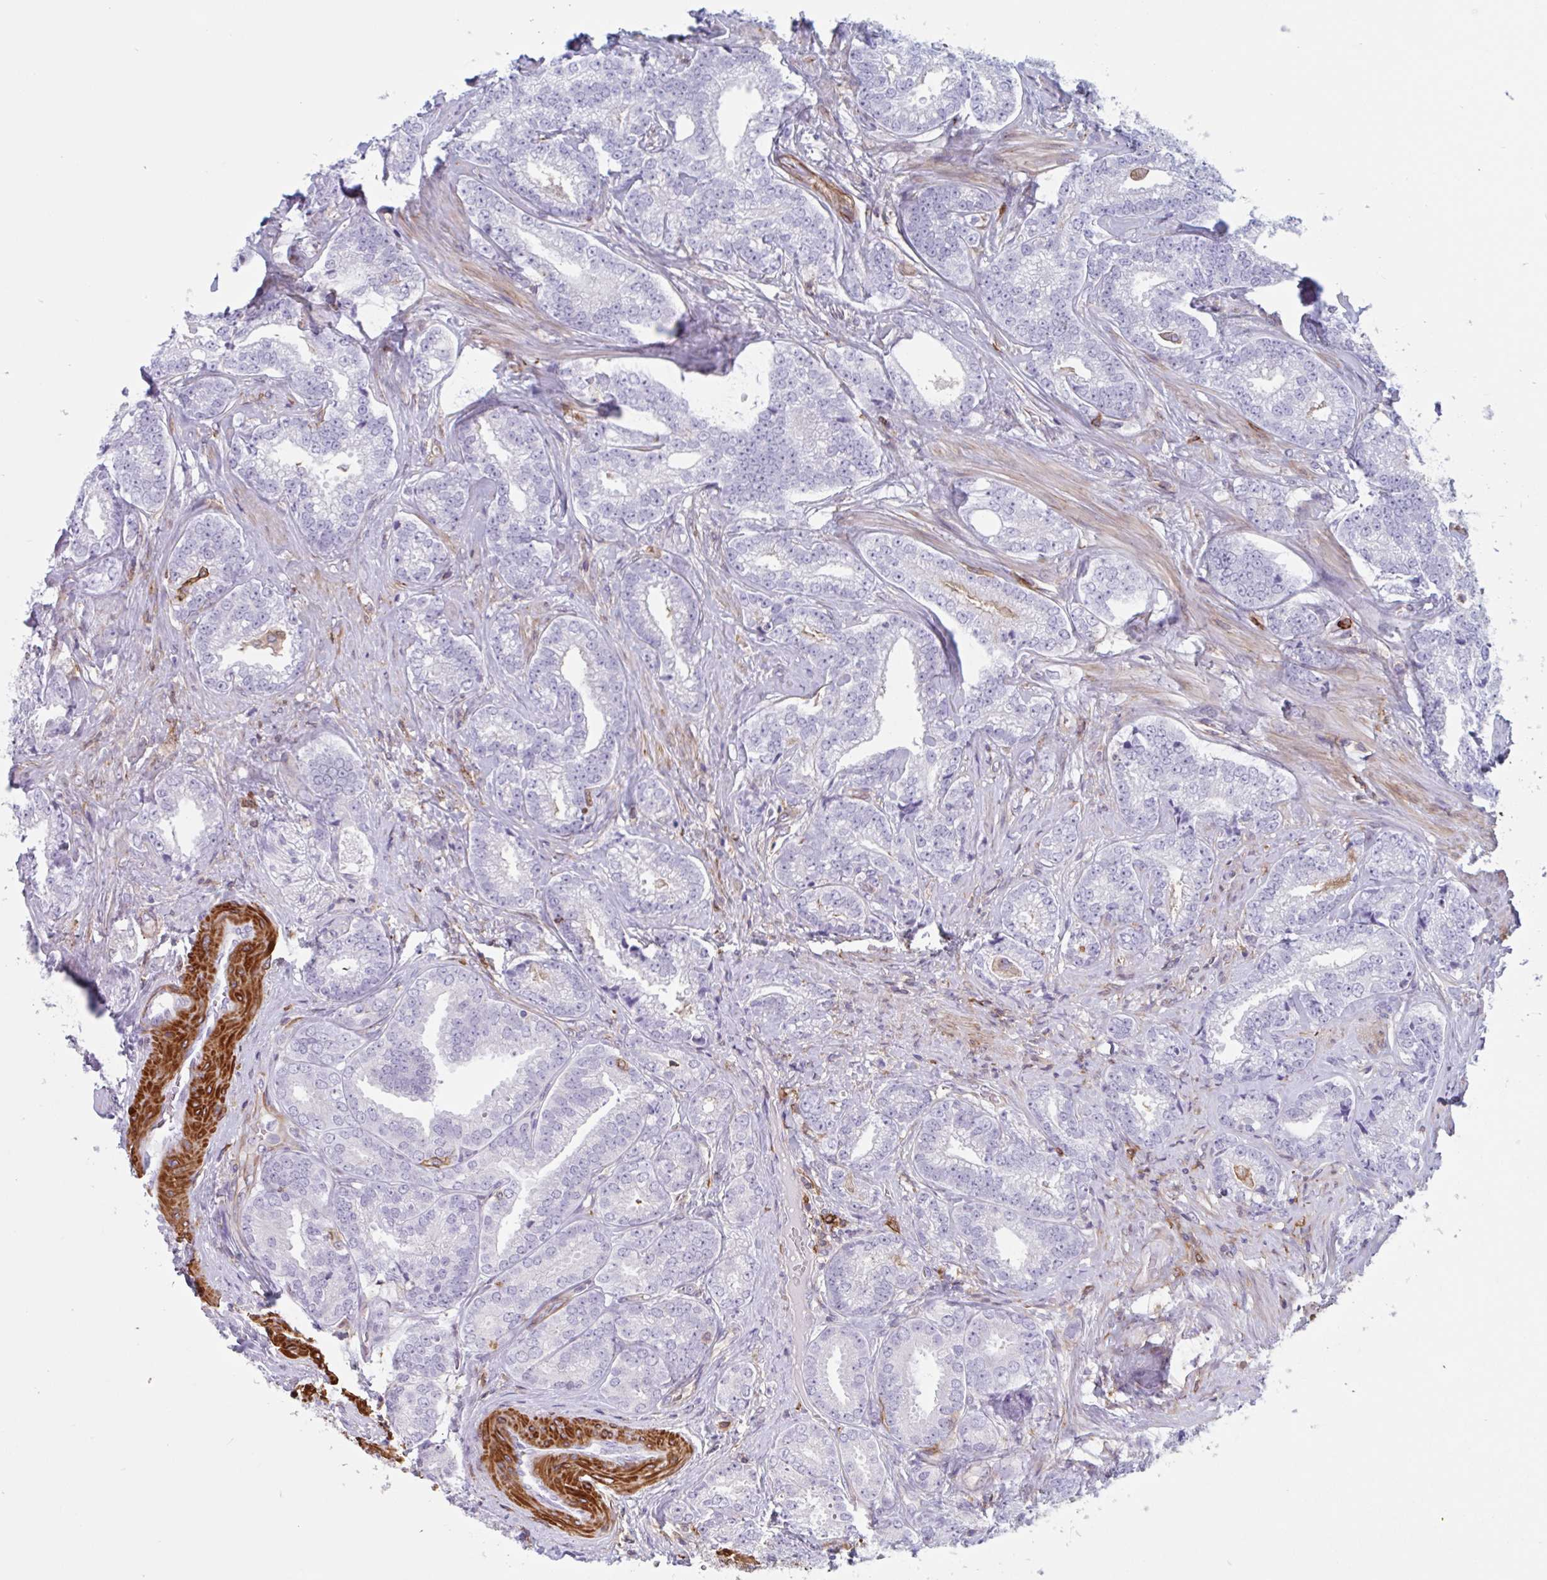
{"staining": {"intensity": "negative", "quantity": "none", "location": "none"}, "tissue": "prostate cancer", "cell_type": "Tumor cells", "image_type": "cancer", "snomed": [{"axis": "morphology", "description": "Adenocarcinoma, Low grade"}, {"axis": "topography", "description": "Prostate"}], "caption": "Photomicrograph shows no significant protein positivity in tumor cells of prostate adenocarcinoma (low-grade).", "gene": "EFHD1", "patient": {"sex": "male", "age": 63}}